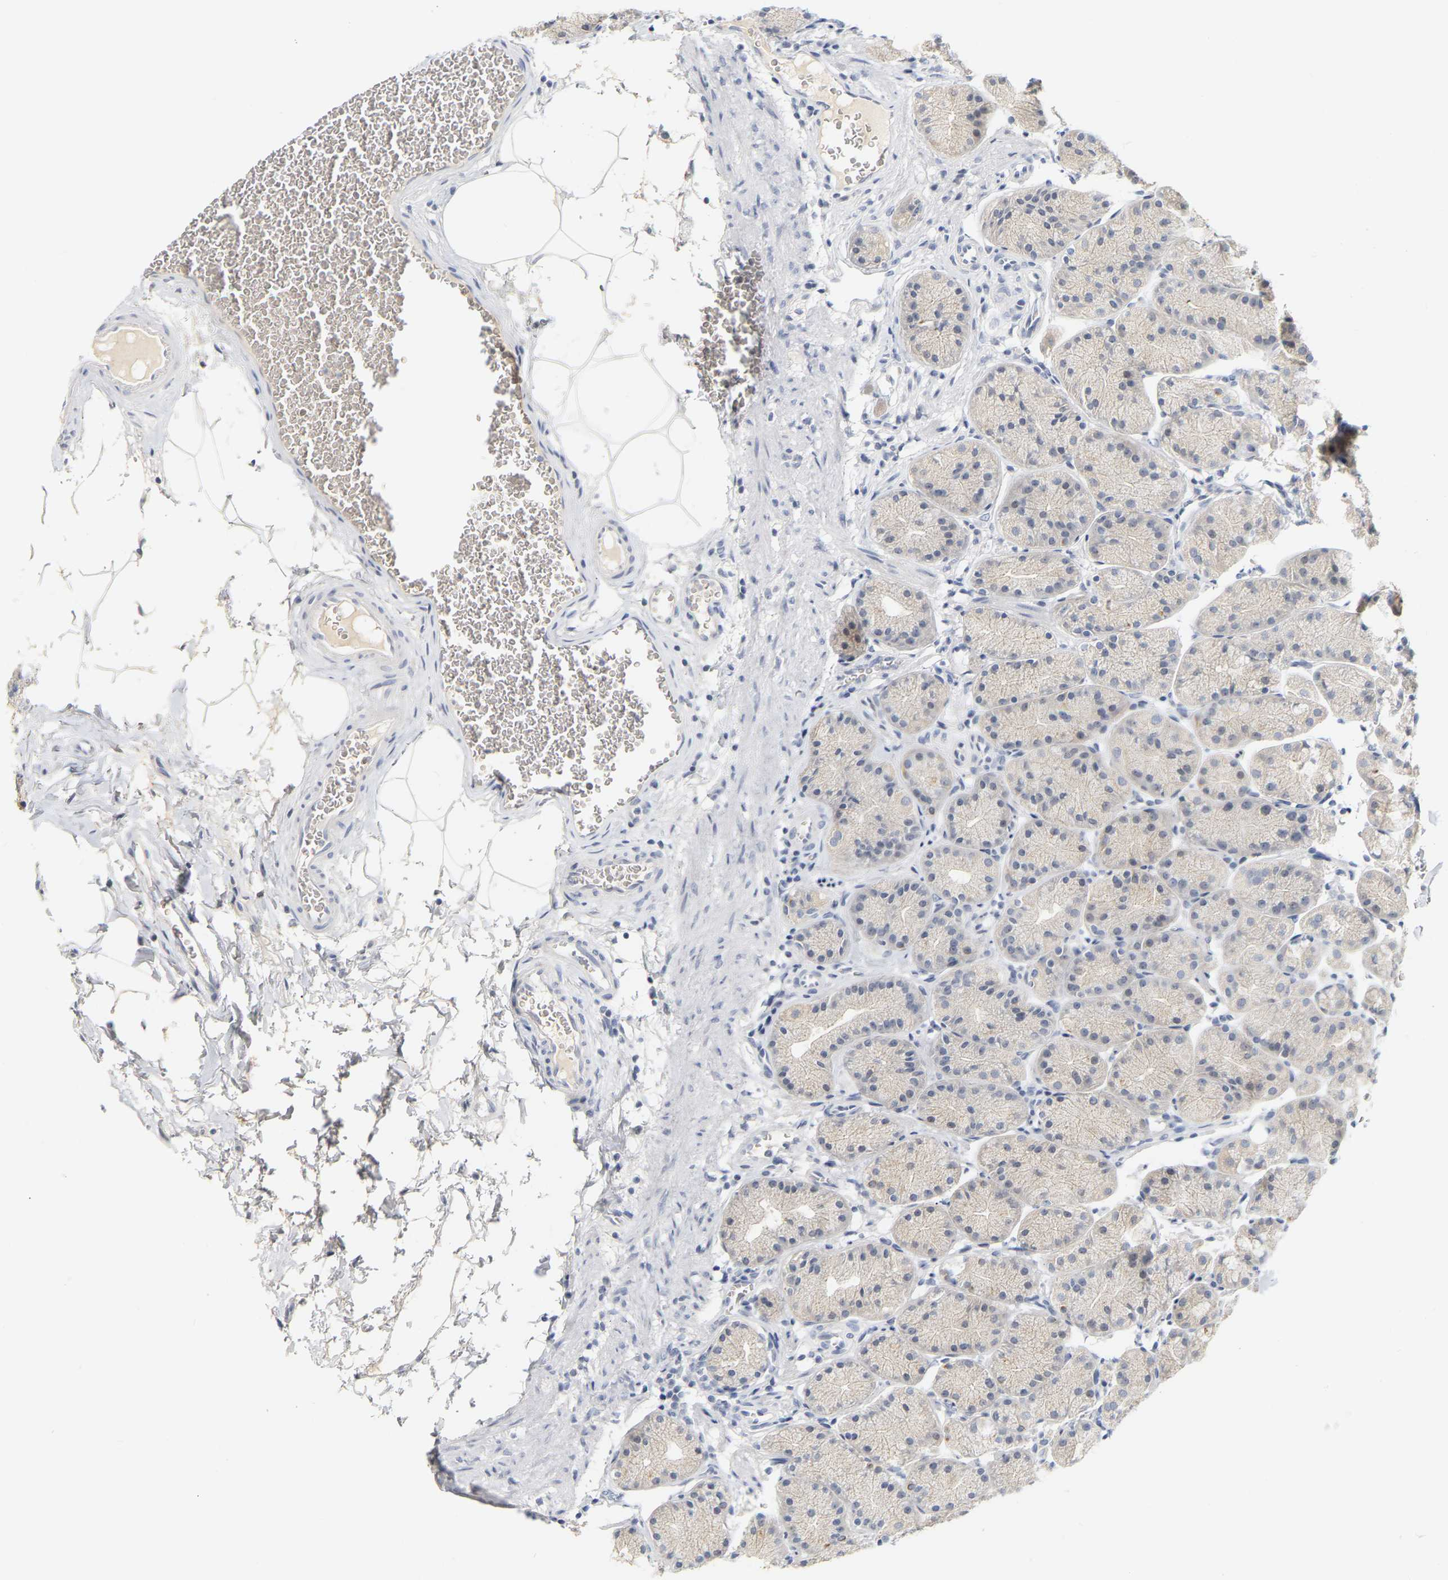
{"staining": {"intensity": "negative", "quantity": "none", "location": "none"}, "tissue": "stomach", "cell_type": "Glandular cells", "image_type": "normal", "snomed": [{"axis": "morphology", "description": "Normal tissue, NOS"}, {"axis": "topography", "description": "Stomach"}], "caption": "Protein analysis of unremarkable stomach reveals no significant expression in glandular cells.", "gene": "KRT76", "patient": {"sex": "male", "age": 42}}